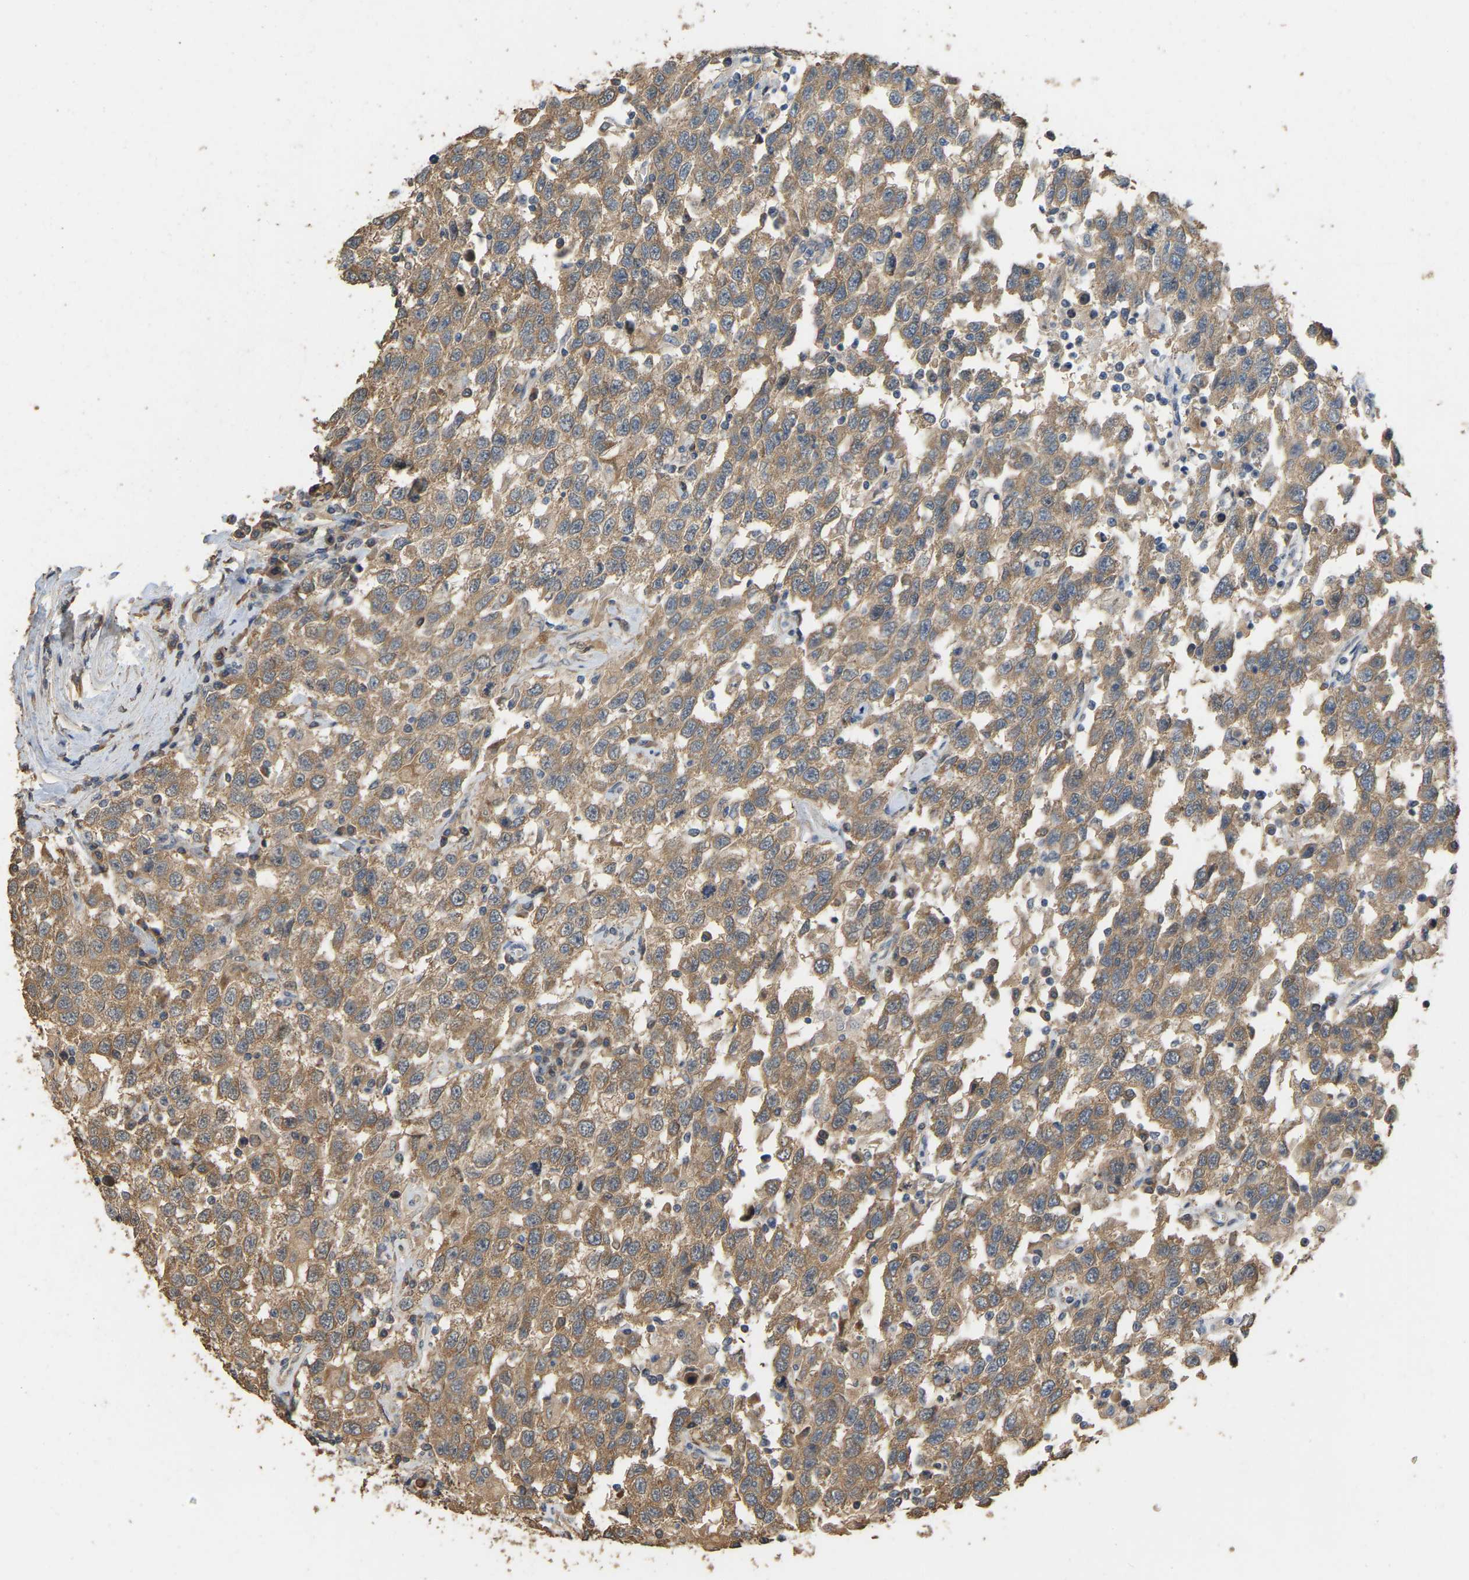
{"staining": {"intensity": "moderate", "quantity": ">75%", "location": "cytoplasmic/membranous"}, "tissue": "testis cancer", "cell_type": "Tumor cells", "image_type": "cancer", "snomed": [{"axis": "morphology", "description": "Seminoma, NOS"}, {"axis": "topography", "description": "Testis"}], "caption": "Immunohistochemical staining of seminoma (testis) exhibits medium levels of moderate cytoplasmic/membranous expression in approximately >75% of tumor cells. The protein of interest is stained brown, and the nuclei are stained in blue (DAB IHC with brightfield microscopy, high magnification).", "gene": "NCS1", "patient": {"sex": "male", "age": 41}}